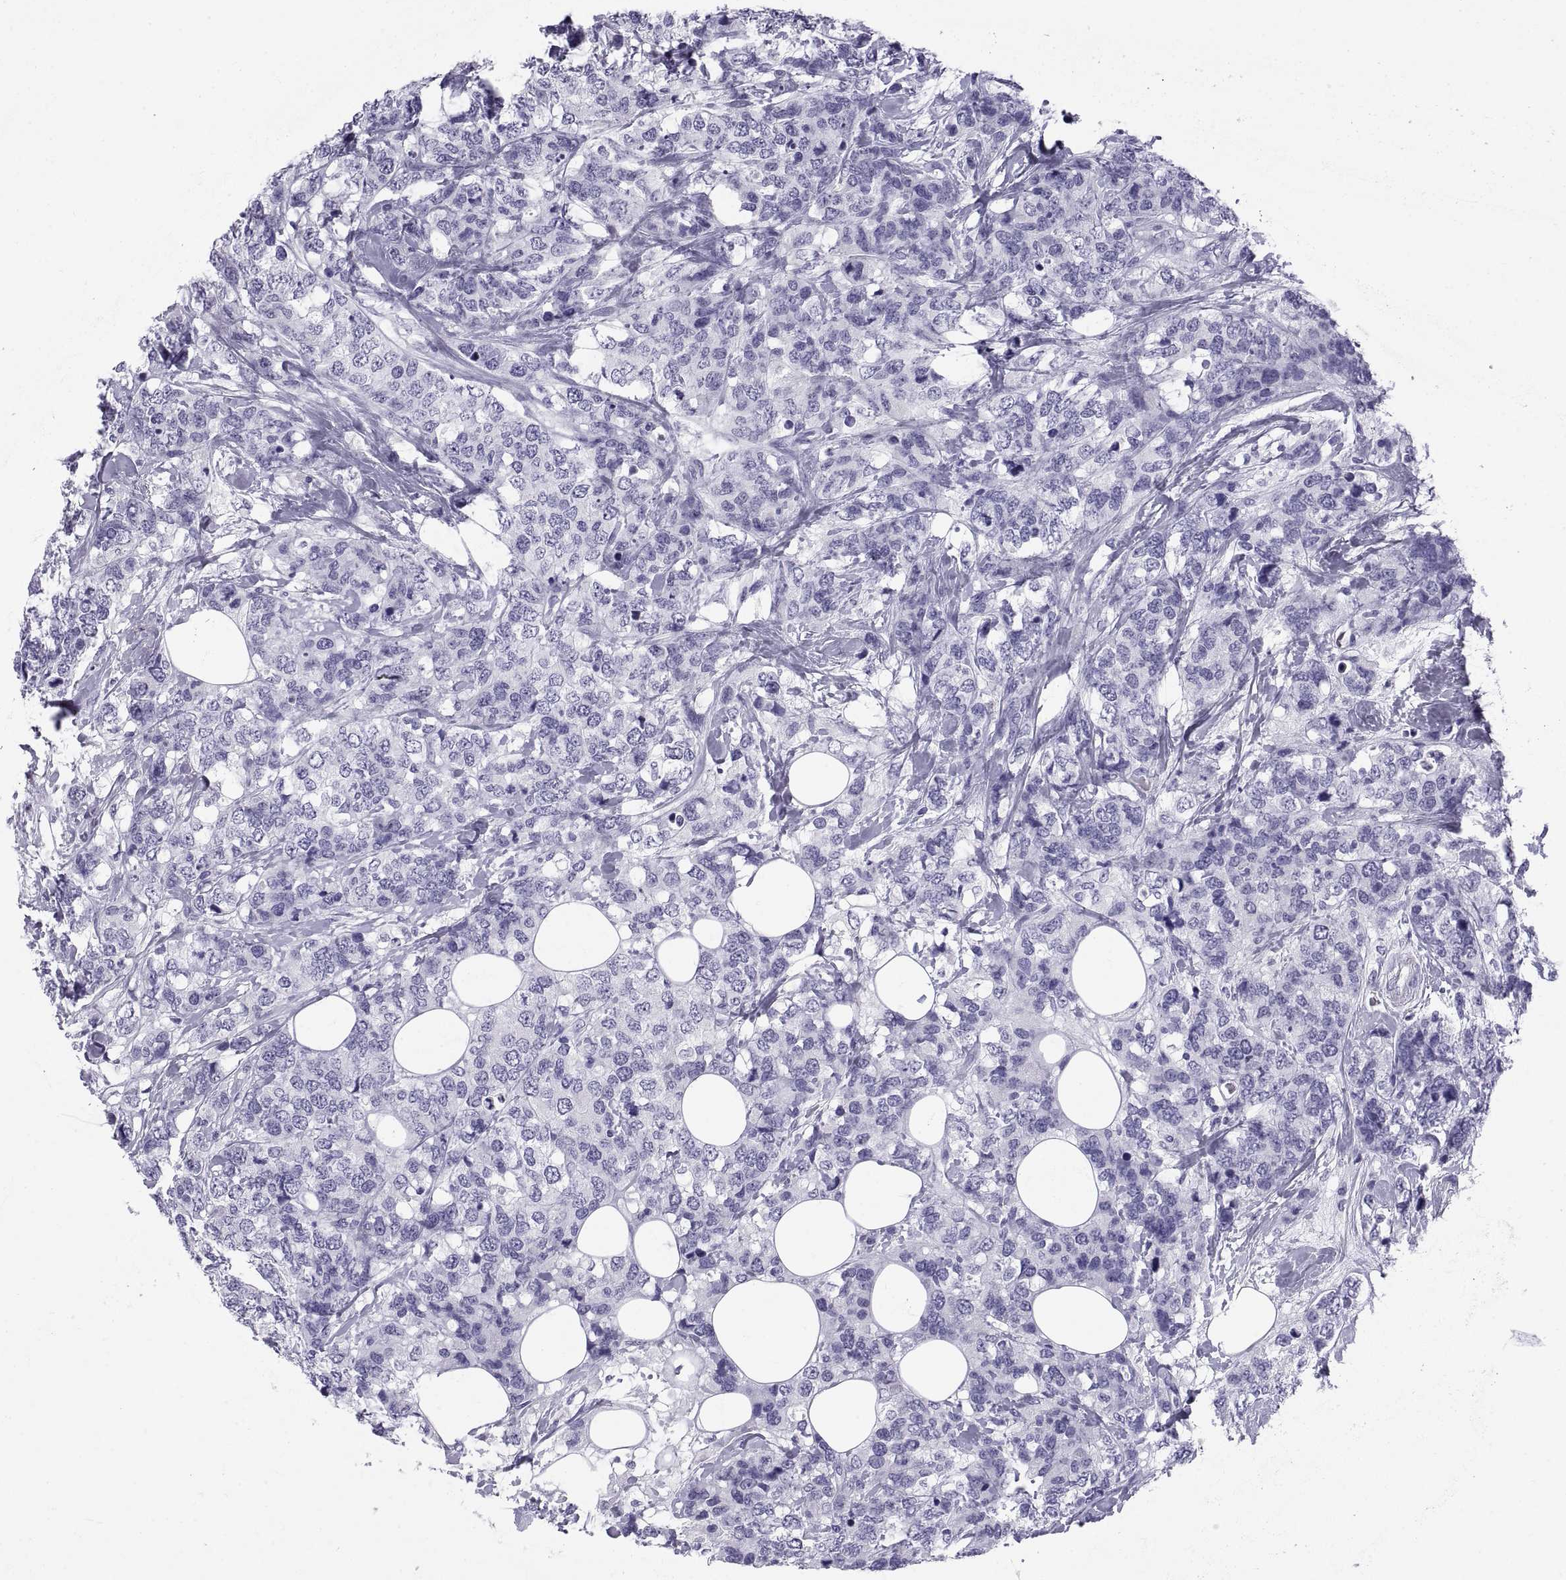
{"staining": {"intensity": "negative", "quantity": "none", "location": "none"}, "tissue": "breast cancer", "cell_type": "Tumor cells", "image_type": "cancer", "snomed": [{"axis": "morphology", "description": "Lobular carcinoma"}, {"axis": "topography", "description": "Breast"}], "caption": "A photomicrograph of human breast cancer is negative for staining in tumor cells.", "gene": "CT47A10", "patient": {"sex": "female", "age": 59}}